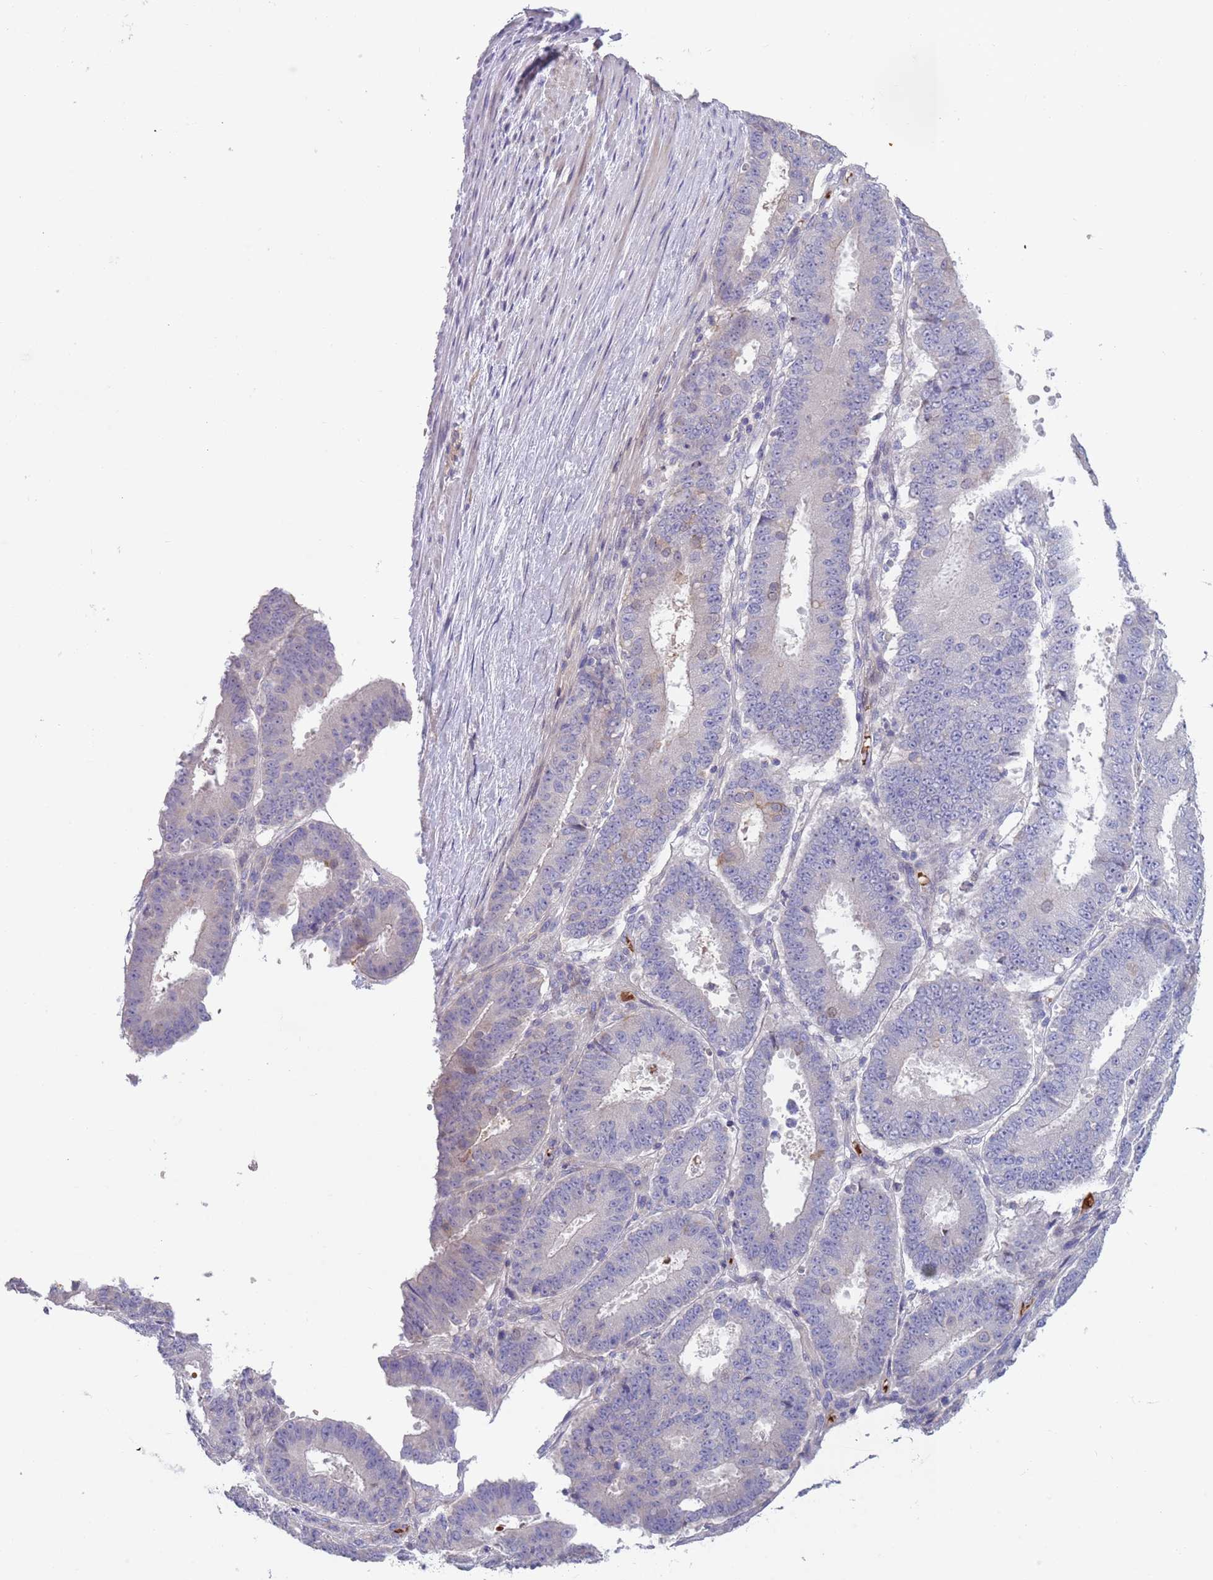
{"staining": {"intensity": "negative", "quantity": "none", "location": "none"}, "tissue": "ovarian cancer", "cell_type": "Tumor cells", "image_type": "cancer", "snomed": [{"axis": "morphology", "description": "Carcinoma, endometroid"}, {"axis": "topography", "description": "Appendix"}, {"axis": "topography", "description": "Ovary"}], "caption": "The micrograph displays no staining of tumor cells in endometroid carcinoma (ovarian). (IHC, brightfield microscopy, high magnification).", "gene": "ZNF14", "patient": {"sex": "female", "age": 42}}